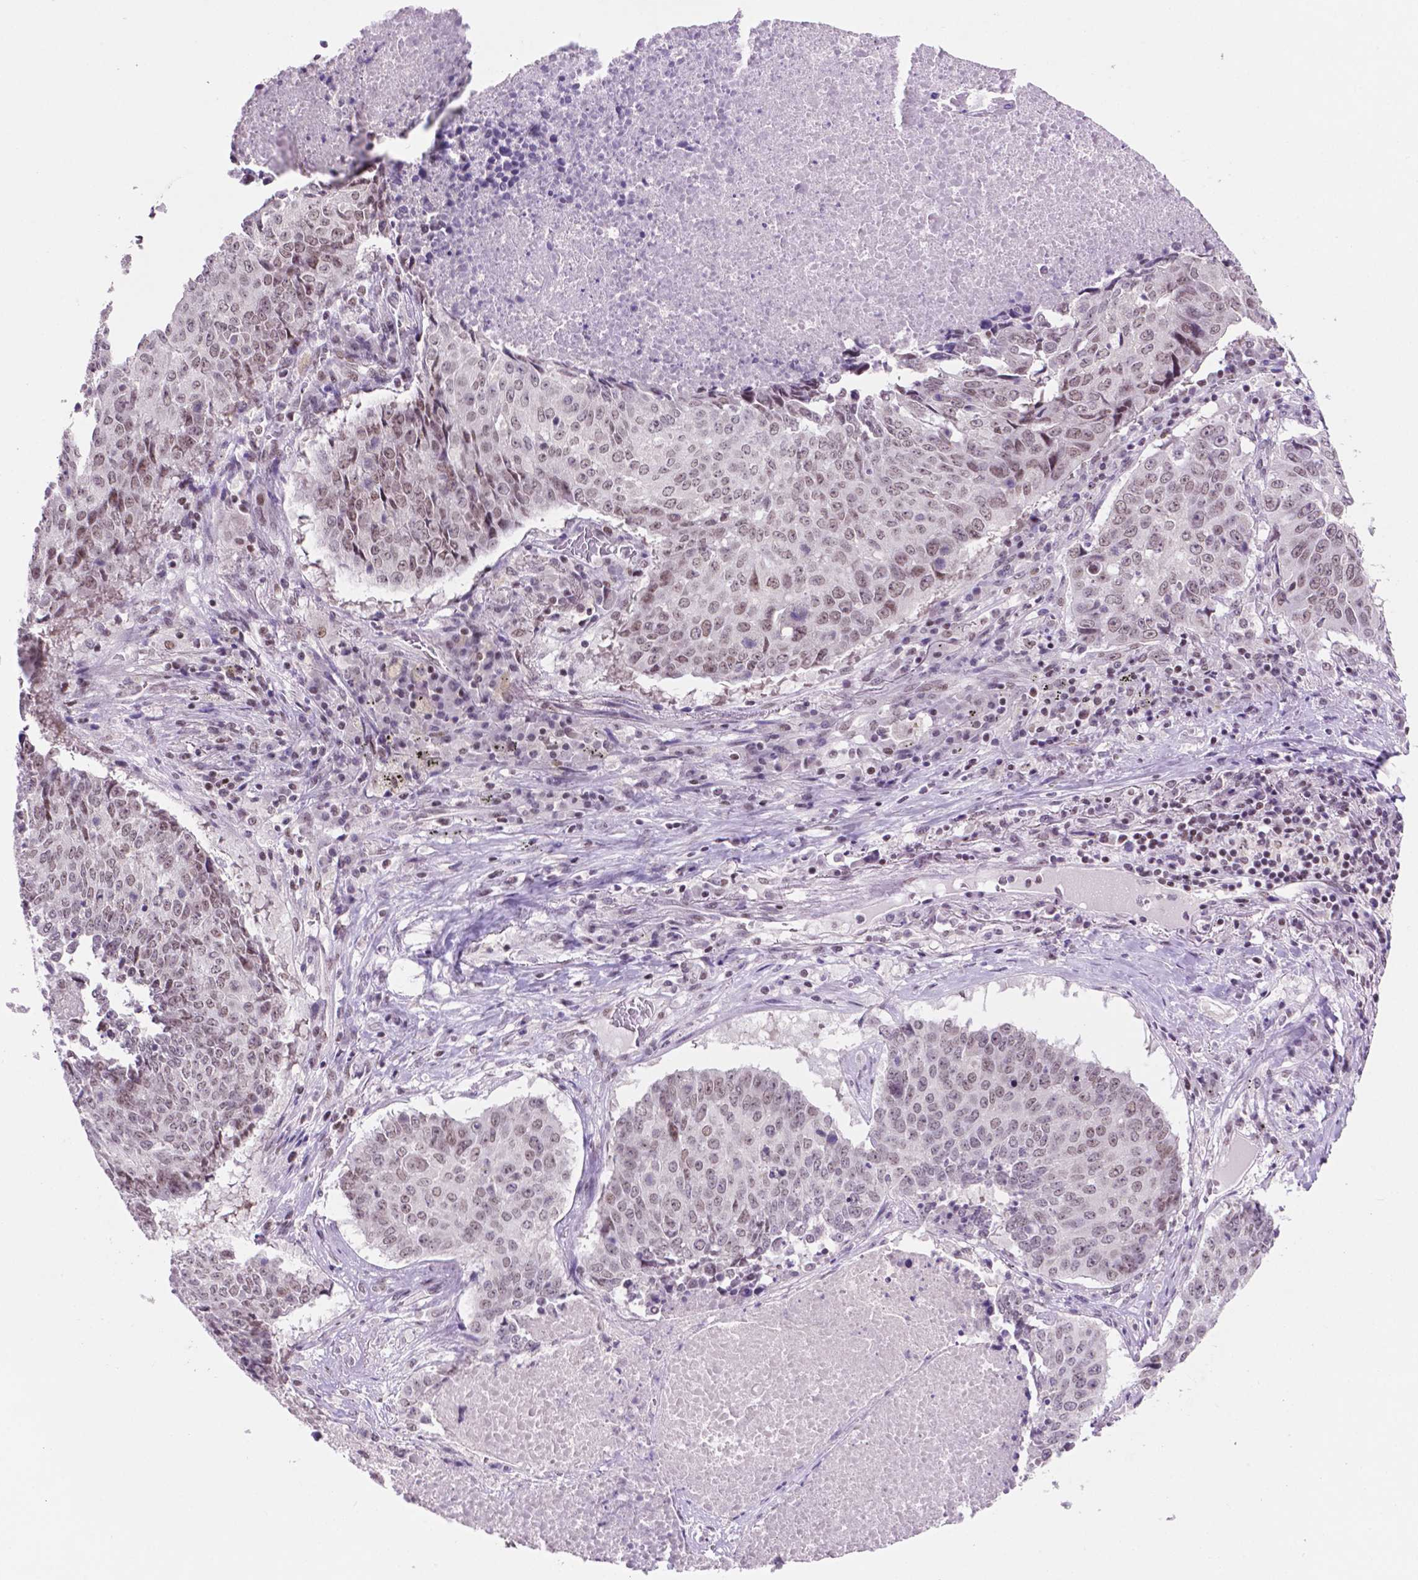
{"staining": {"intensity": "weak", "quantity": ">75%", "location": "nuclear"}, "tissue": "lung cancer", "cell_type": "Tumor cells", "image_type": "cancer", "snomed": [{"axis": "morphology", "description": "Normal tissue, NOS"}, {"axis": "morphology", "description": "Squamous cell carcinoma, NOS"}, {"axis": "topography", "description": "Bronchus"}, {"axis": "topography", "description": "Lung"}], "caption": "Immunohistochemical staining of lung cancer displays low levels of weak nuclear protein positivity in about >75% of tumor cells.", "gene": "NCOR1", "patient": {"sex": "male", "age": 64}}